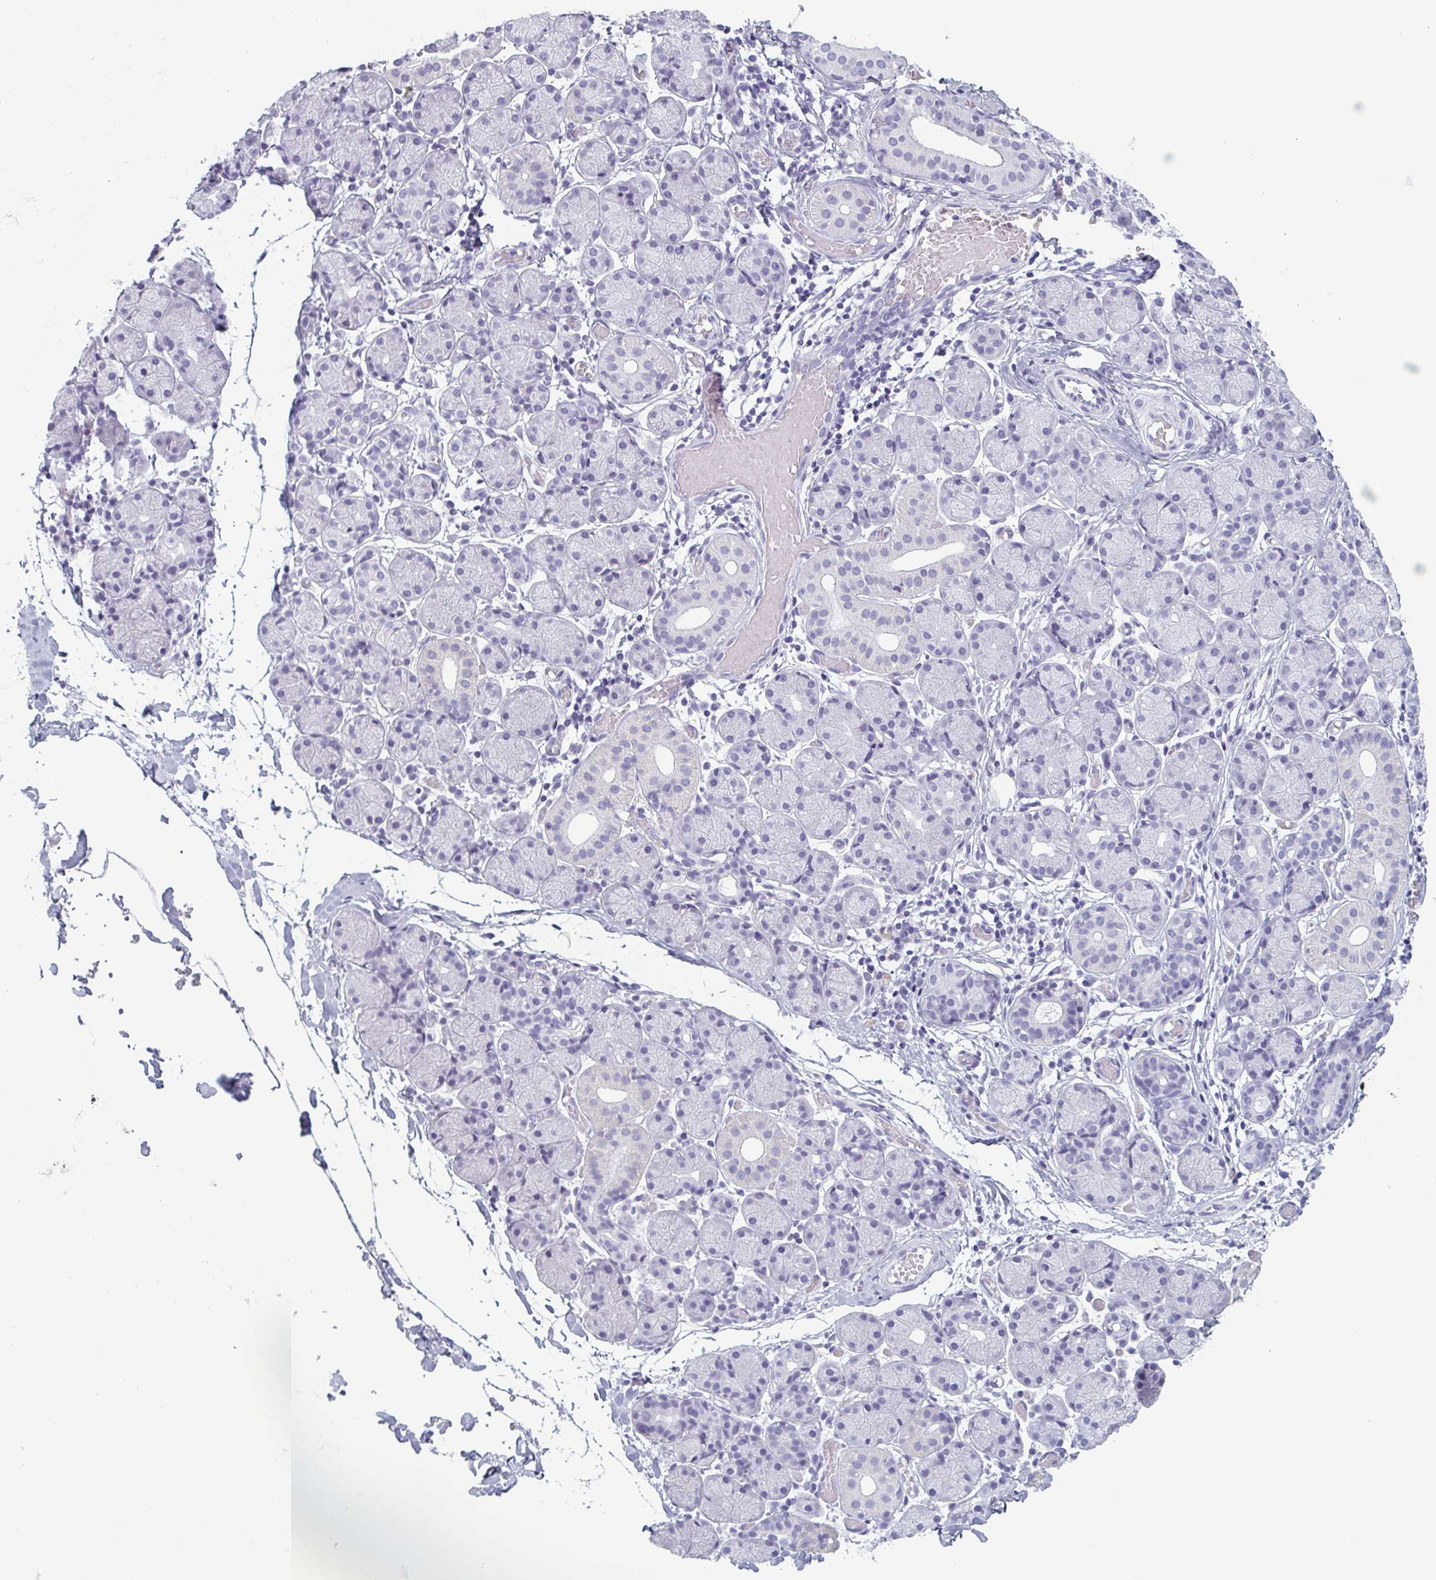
{"staining": {"intensity": "negative", "quantity": "none", "location": "none"}, "tissue": "salivary gland", "cell_type": "Glandular cells", "image_type": "normal", "snomed": [{"axis": "morphology", "description": "Normal tissue, NOS"}, {"axis": "topography", "description": "Salivary gland"}], "caption": "The immunohistochemistry (IHC) histopathology image has no significant positivity in glandular cells of salivary gland.", "gene": "KRT78", "patient": {"sex": "female", "age": 24}}